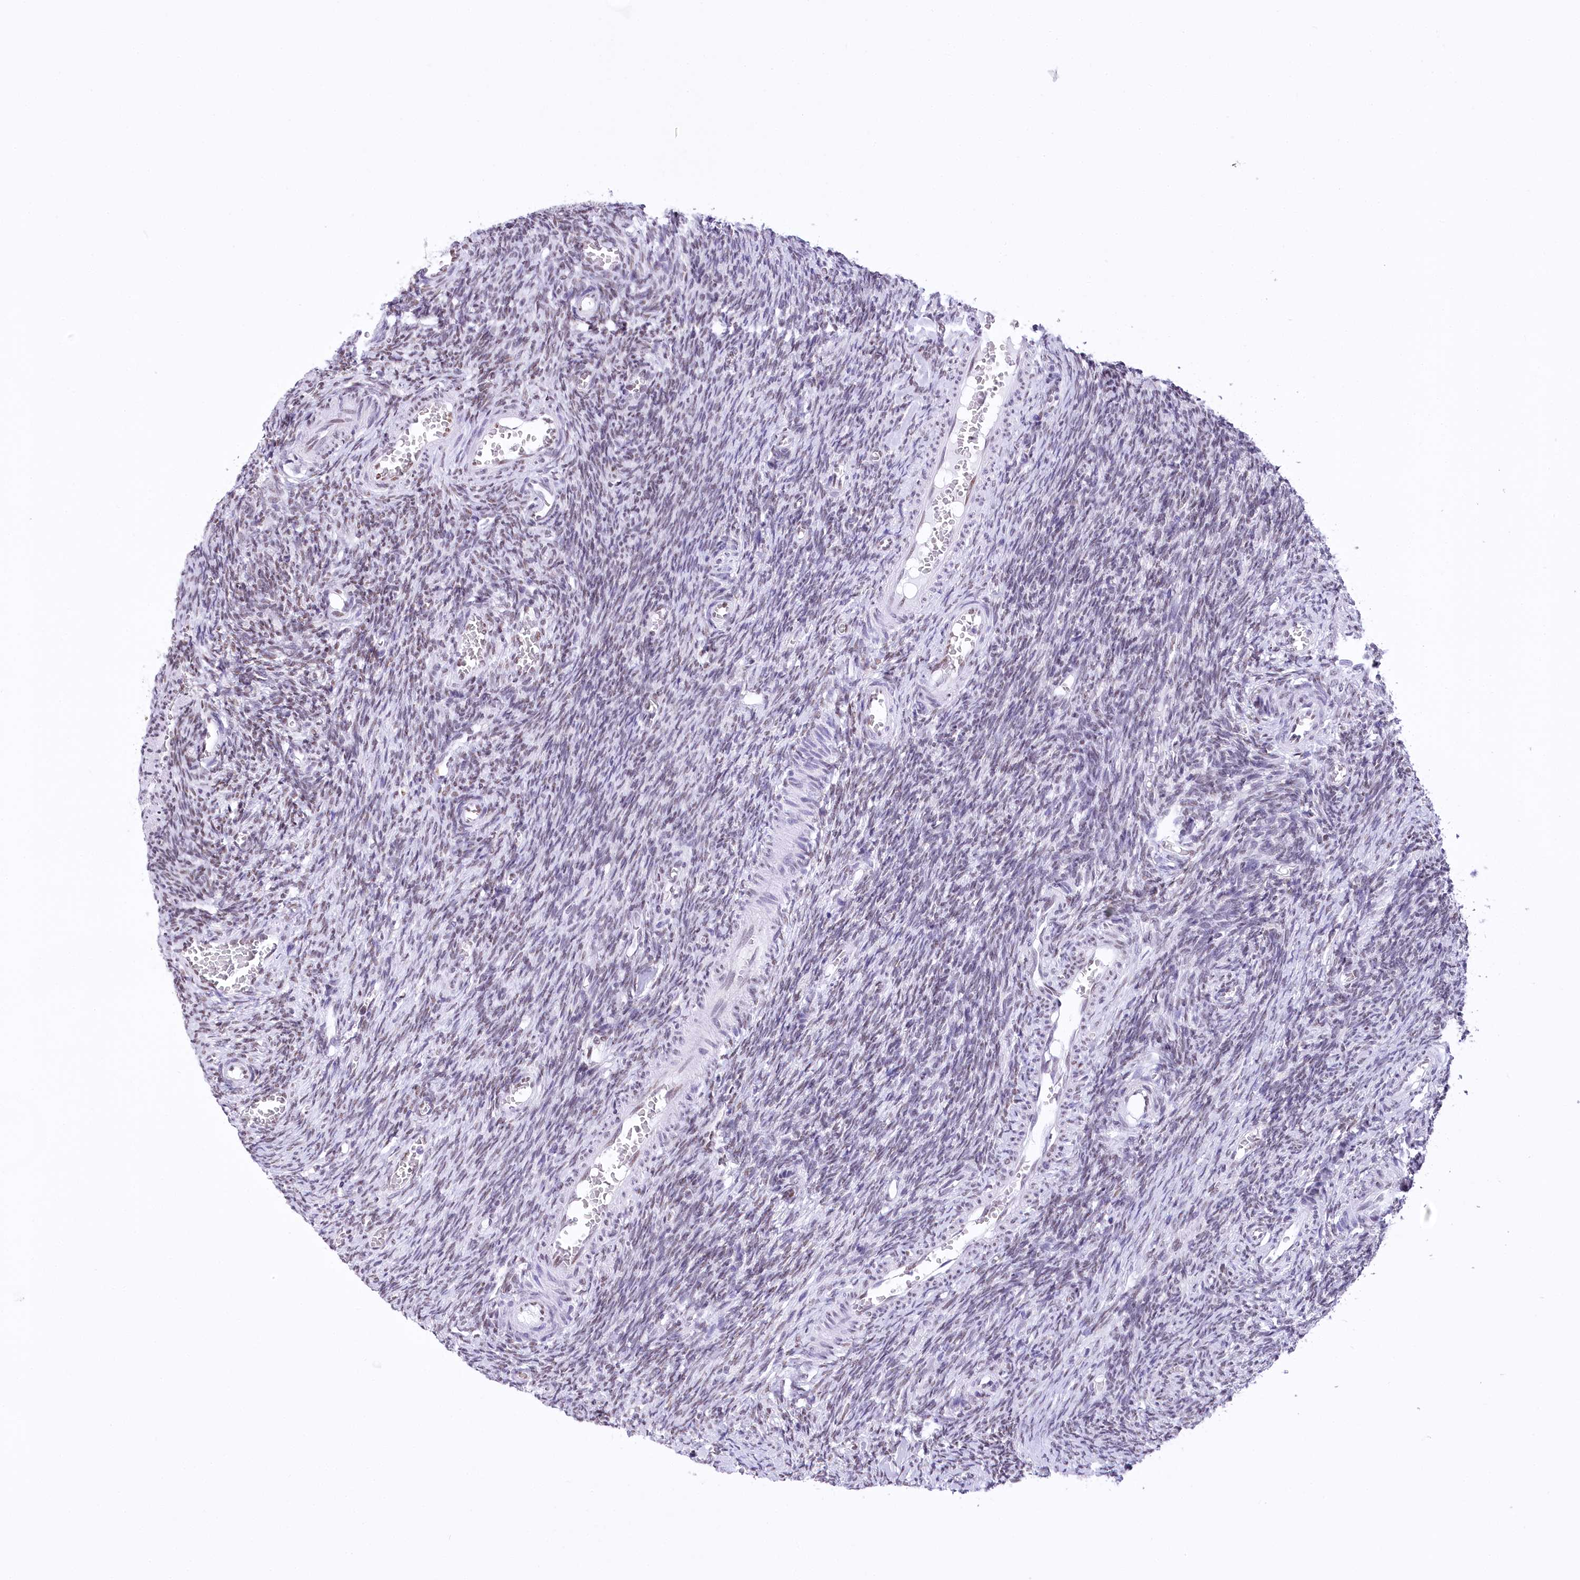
{"staining": {"intensity": "weak", "quantity": ">75%", "location": "nuclear"}, "tissue": "ovary", "cell_type": "Ovarian stroma cells", "image_type": "normal", "snomed": [{"axis": "morphology", "description": "Normal tissue, NOS"}, {"axis": "topography", "description": "Ovary"}], "caption": "Protein staining displays weak nuclear positivity in about >75% of ovarian stroma cells in unremarkable ovary.", "gene": "HNRNPA0", "patient": {"sex": "female", "age": 27}}